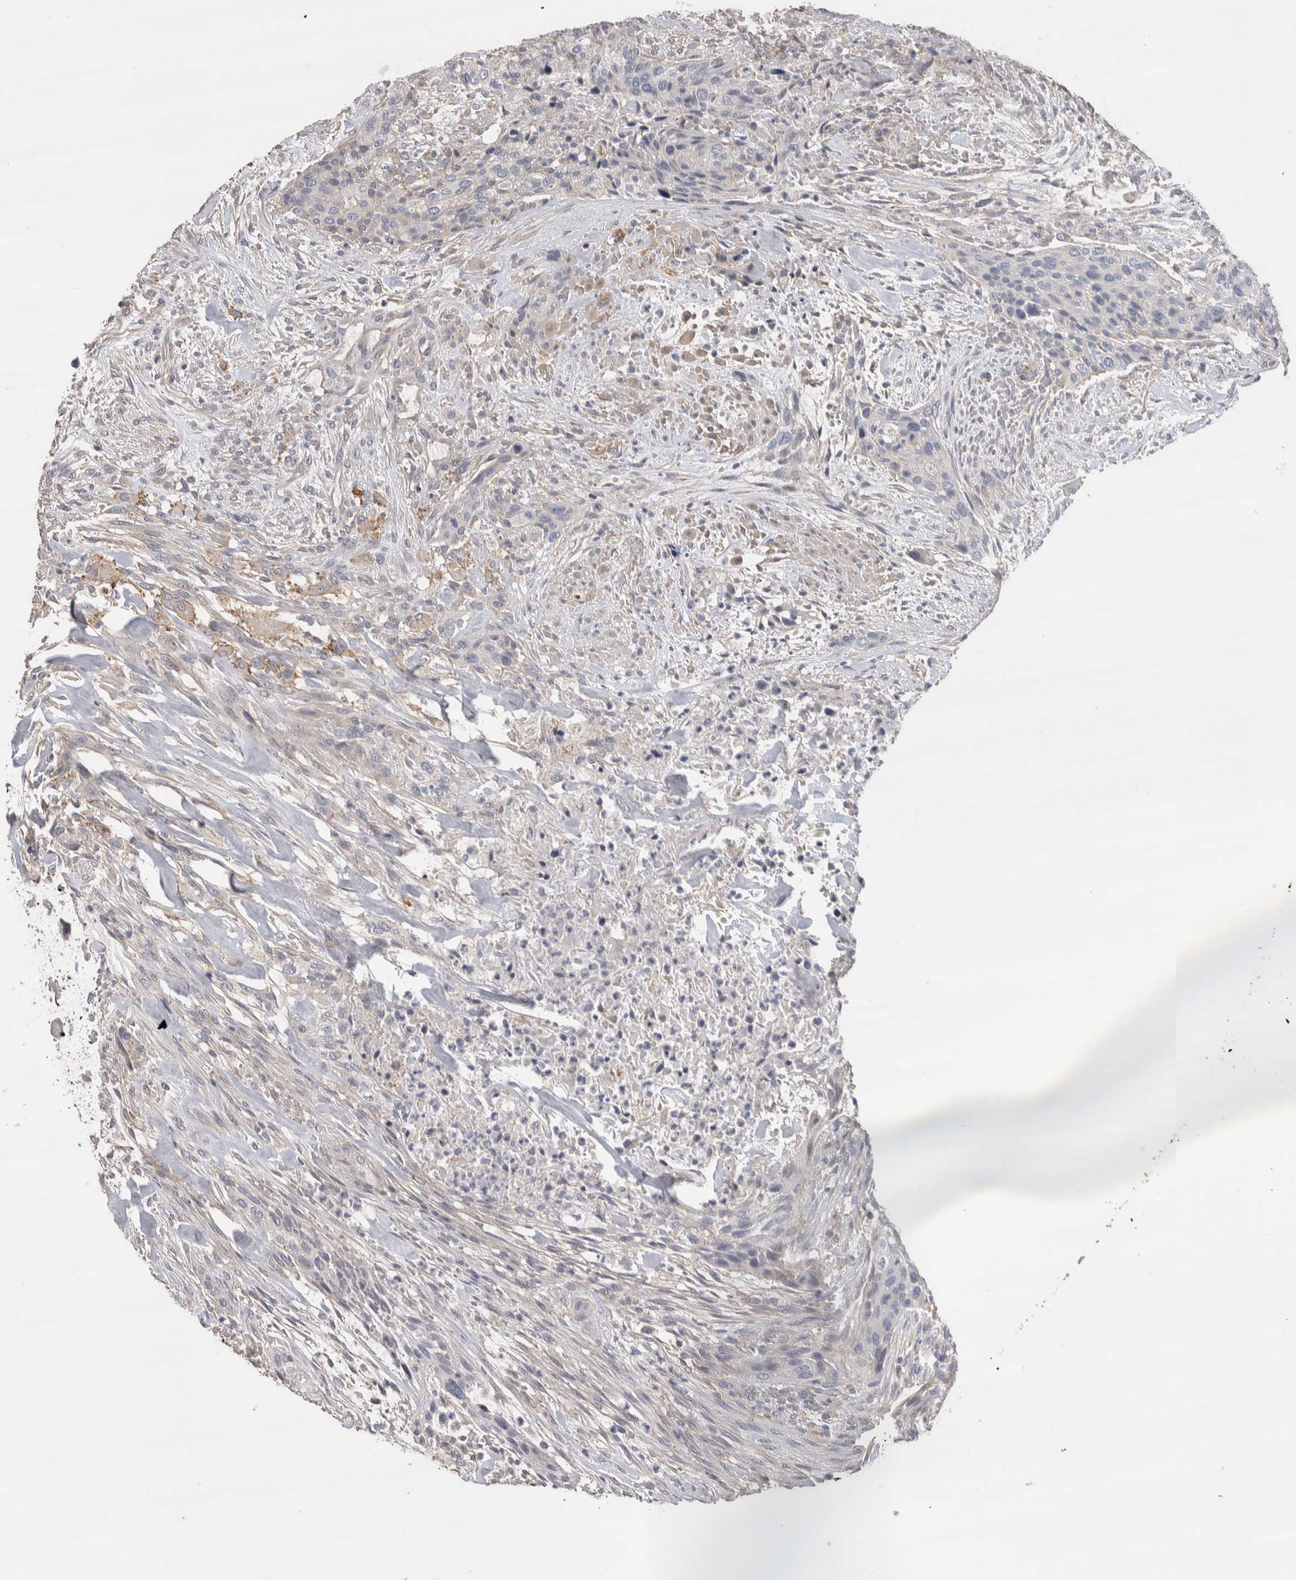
{"staining": {"intensity": "negative", "quantity": "none", "location": "none"}, "tissue": "urothelial cancer", "cell_type": "Tumor cells", "image_type": "cancer", "snomed": [{"axis": "morphology", "description": "Urothelial carcinoma, High grade"}, {"axis": "topography", "description": "Urinary bladder"}], "caption": "The photomicrograph displays no staining of tumor cells in urothelial cancer.", "gene": "GCNA", "patient": {"sex": "male", "age": 35}}